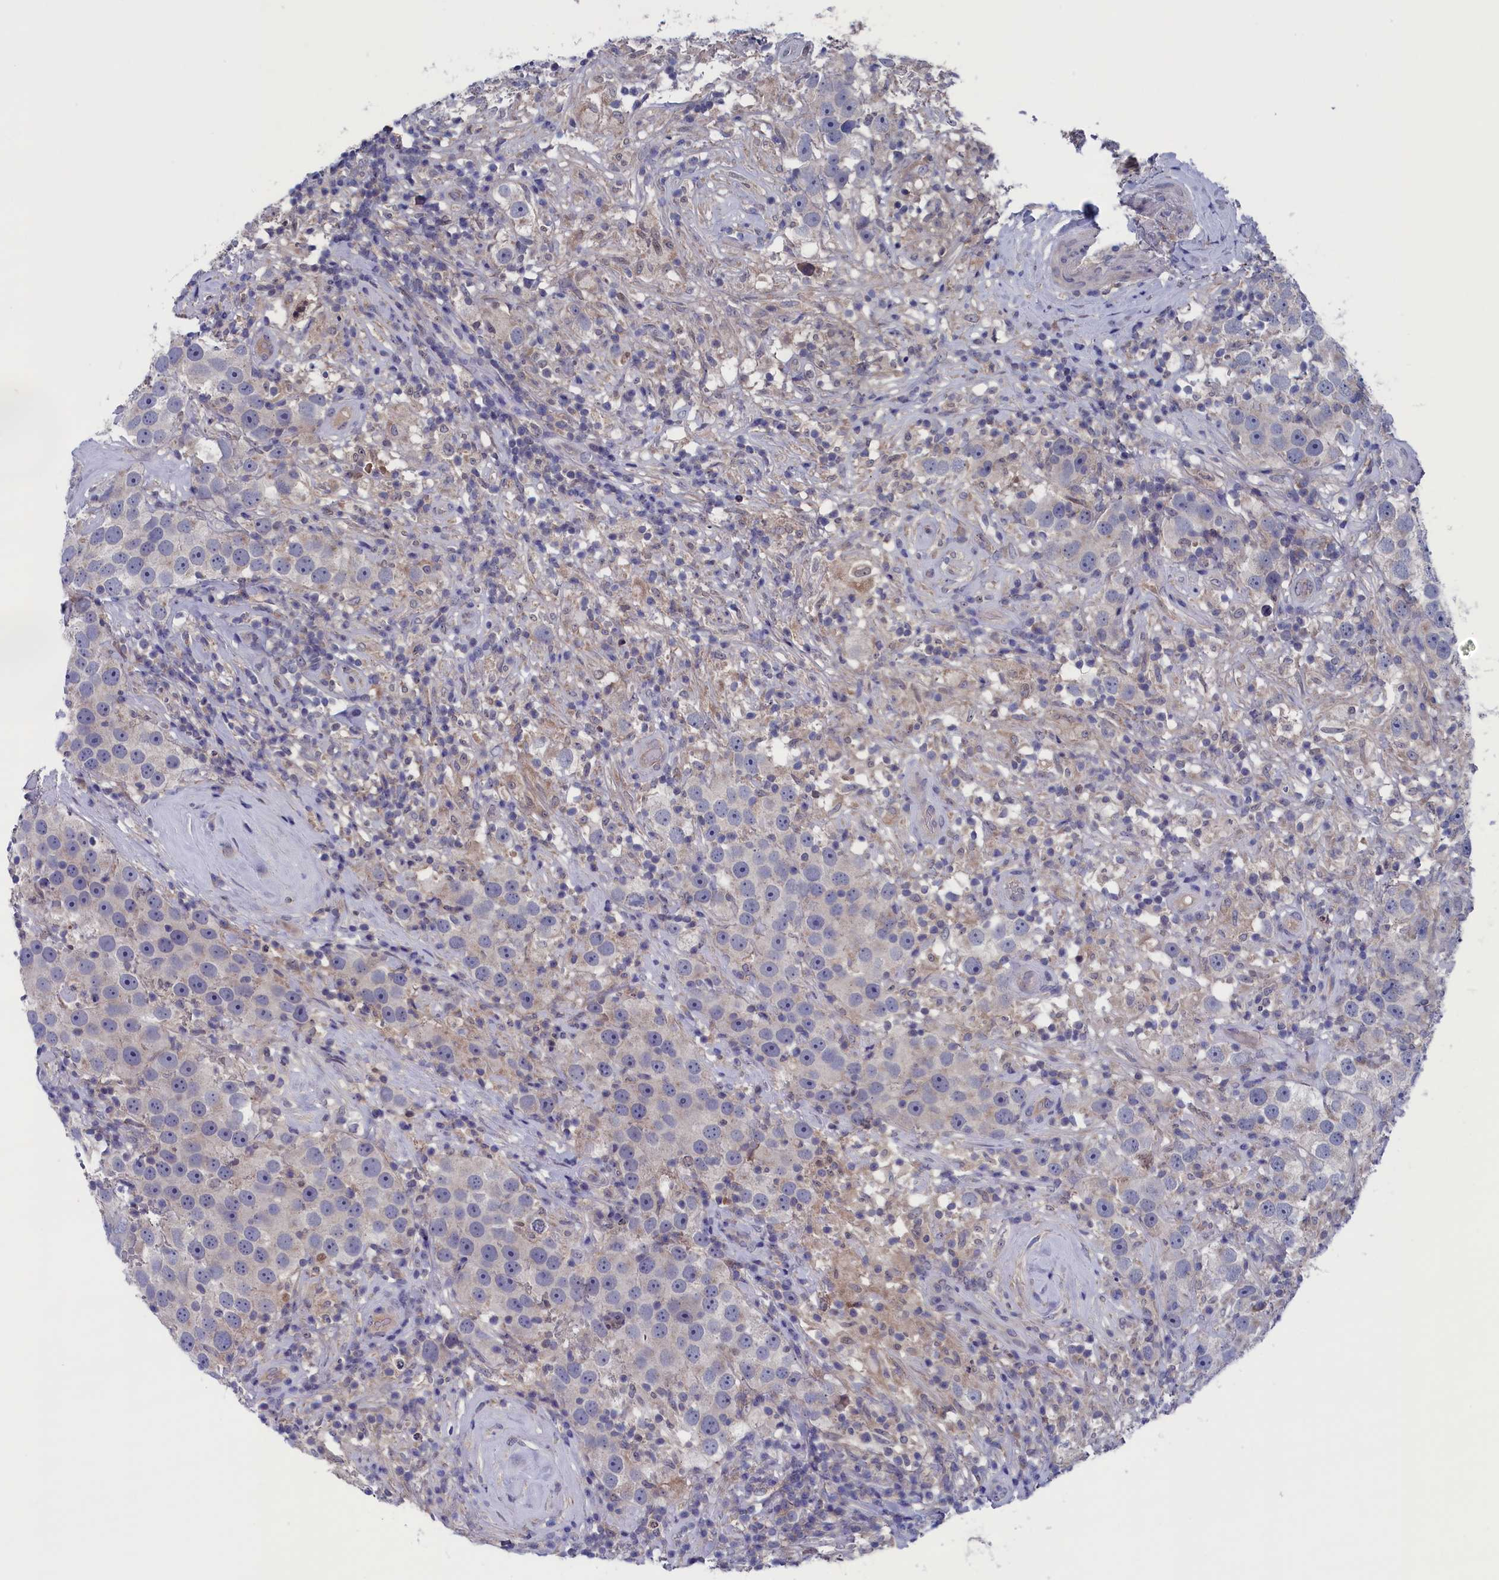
{"staining": {"intensity": "negative", "quantity": "none", "location": "none"}, "tissue": "testis cancer", "cell_type": "Tumor cells", "image_type": "cancer", "snomed": [{"axis": "morphology", "description": "Seminoma, NOS"}, {"axis": "topography", "description": "Testis"}], "caption": "This is an IHC micrograph of testis seminoma. There is no staining in tumor cells.", "gene": "SPATA13", "patient": {"sex": "male", "age": 49}}